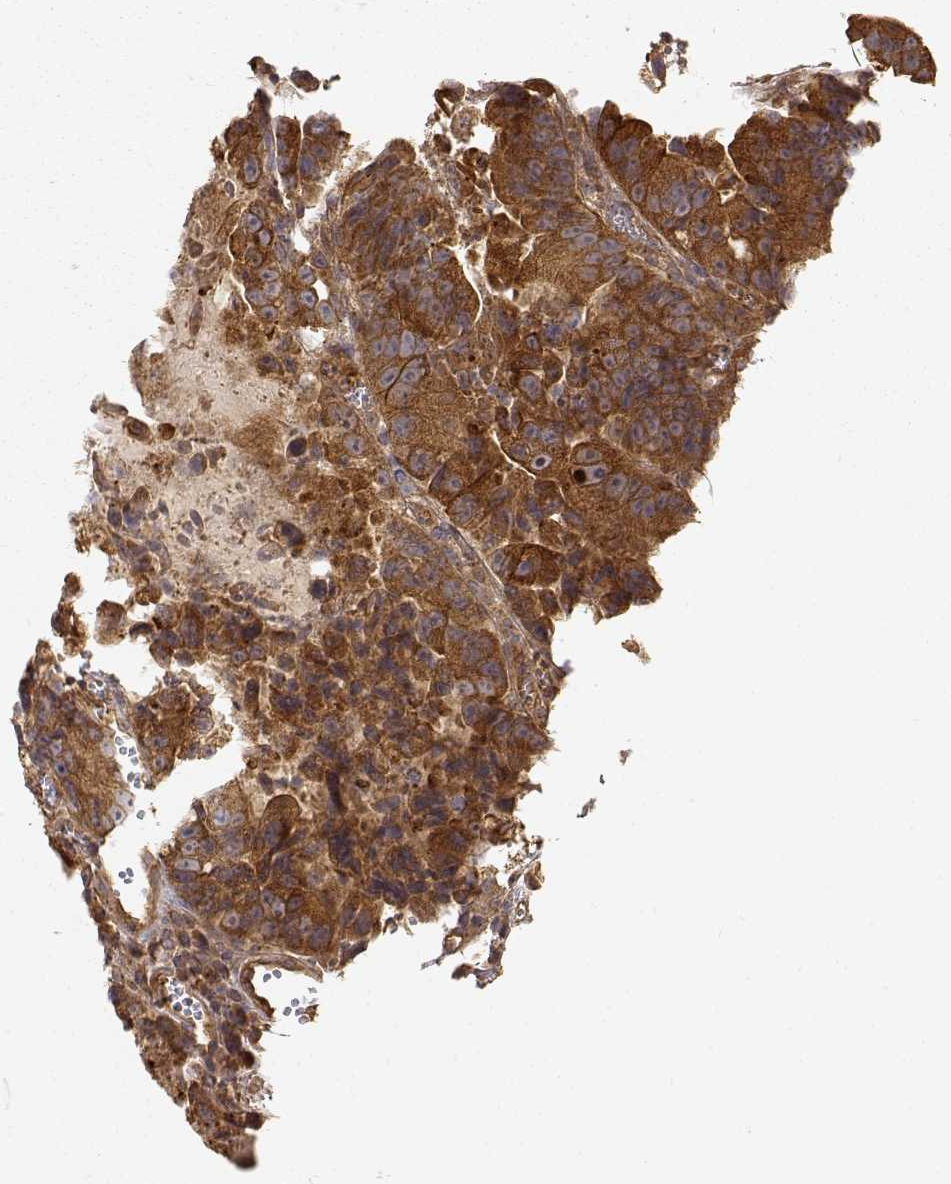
{"staining": {"intensity": "strong", "quantity": ">75%", "location": "cytoplasmic/membranous"}, "tissue": "colorectal cancer", "cell_type": "Tumor cells", "image_type": "cancer", "snomed": [{"axis": "morphology", "description": "Adenocarcinoma, NOS"}, {"axis": "topography", "description": "Colon"}], "caption": "Immunohistochemistry (IHC) of human colorectal cancer shows high levels of strong cytoplasmic/membranous staining in approximately >75% of tumor cells.", "gene": "CDK5RAP2", "patient": {"sex": "female", "age": 86}}